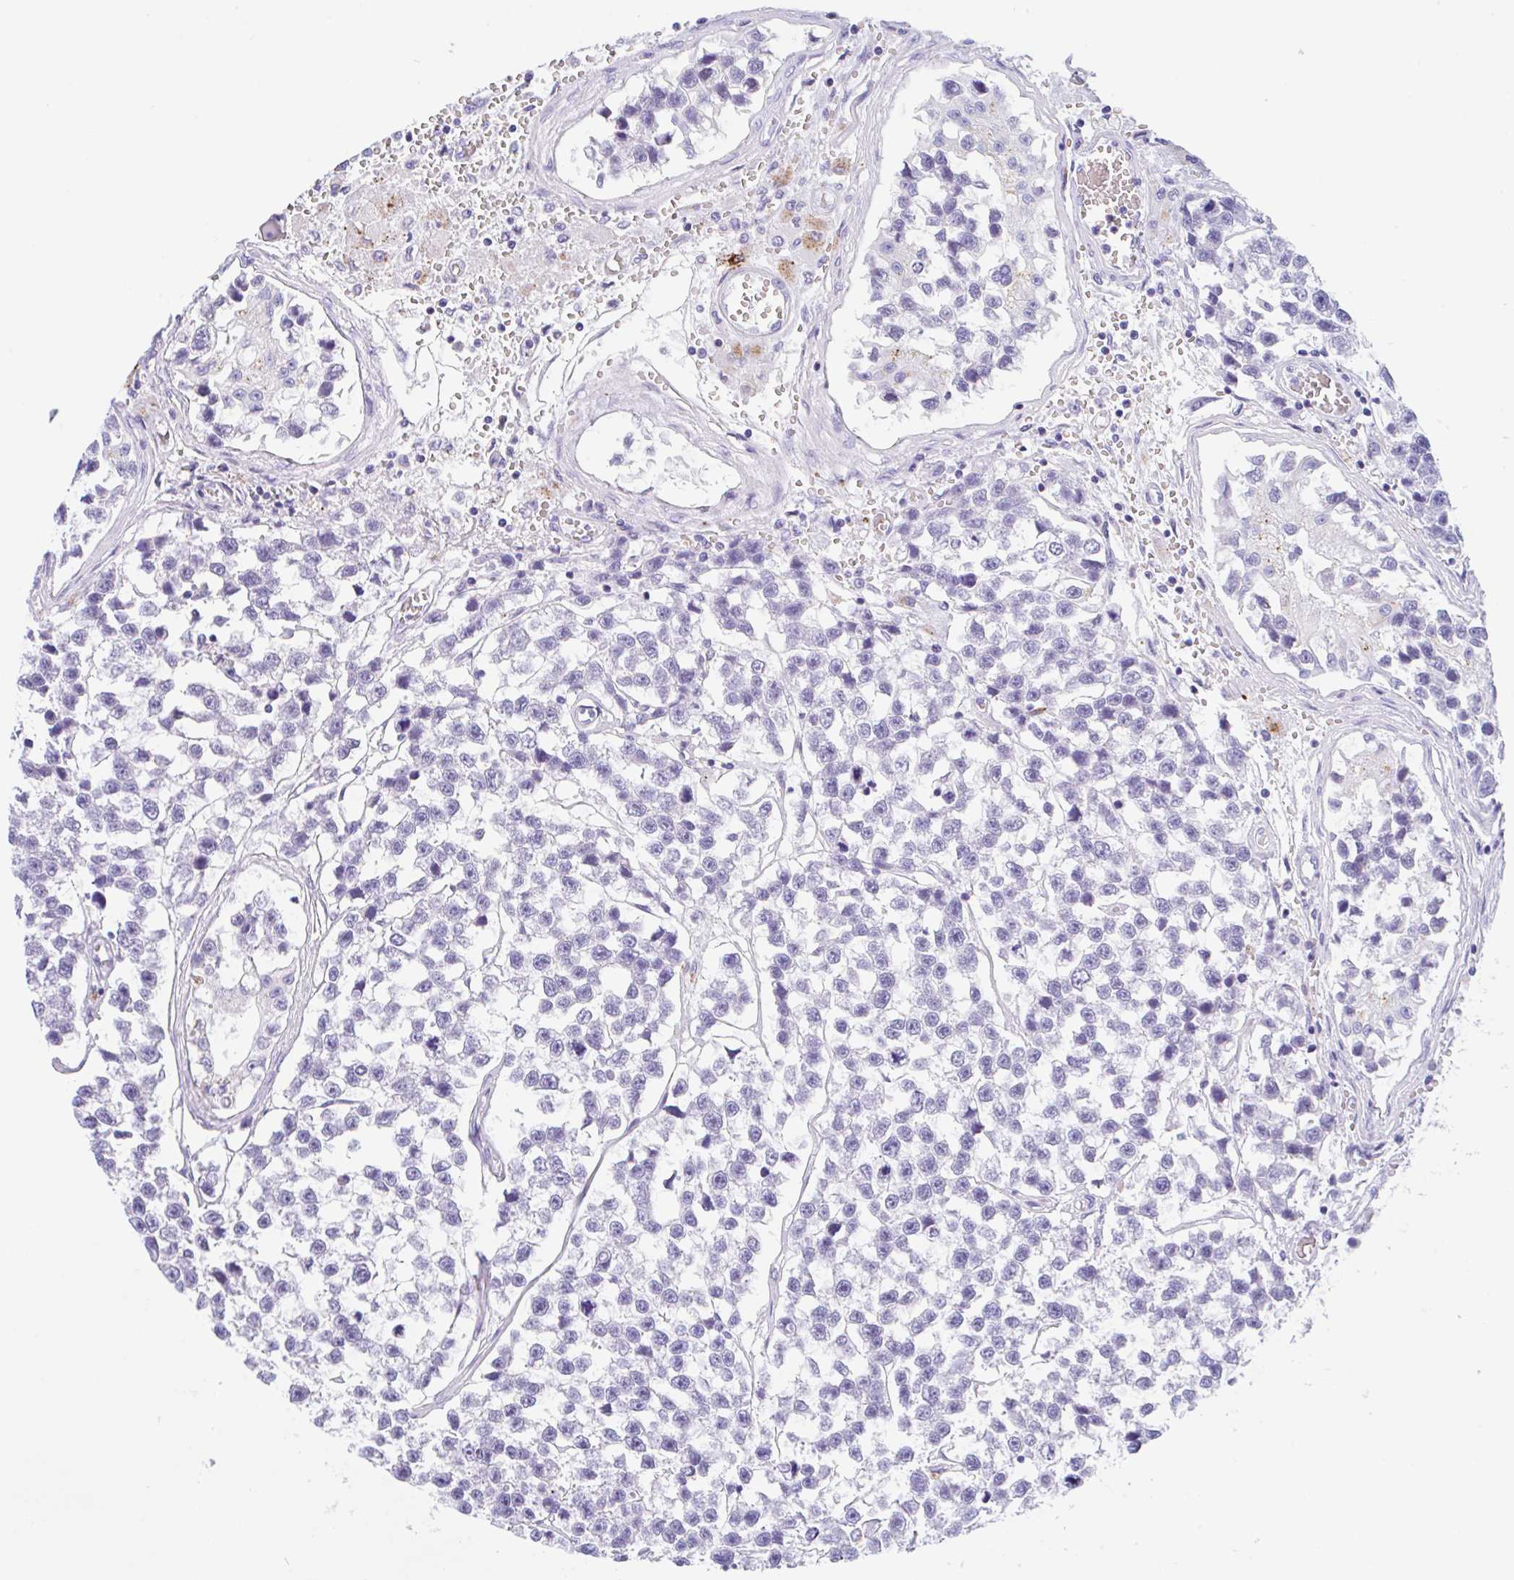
{"staining": {"intensity": "negative", "quantity": "none", "location": "none"}, "tissue": "testis cancer", "cell_type": "Tumor cells", "image_type": "cancer", "snomed": [{"axis": "morphology", "description": "Seminoma, NOS"}, {"axis": "topography", "description": "Testis"}], "caption": "DAB immunohistochemical staining of human testis seminoma displays no significant positivity in tumor cells.", "gene": "ANKRD9", "patient": {"sex": "male", "age": 26}}